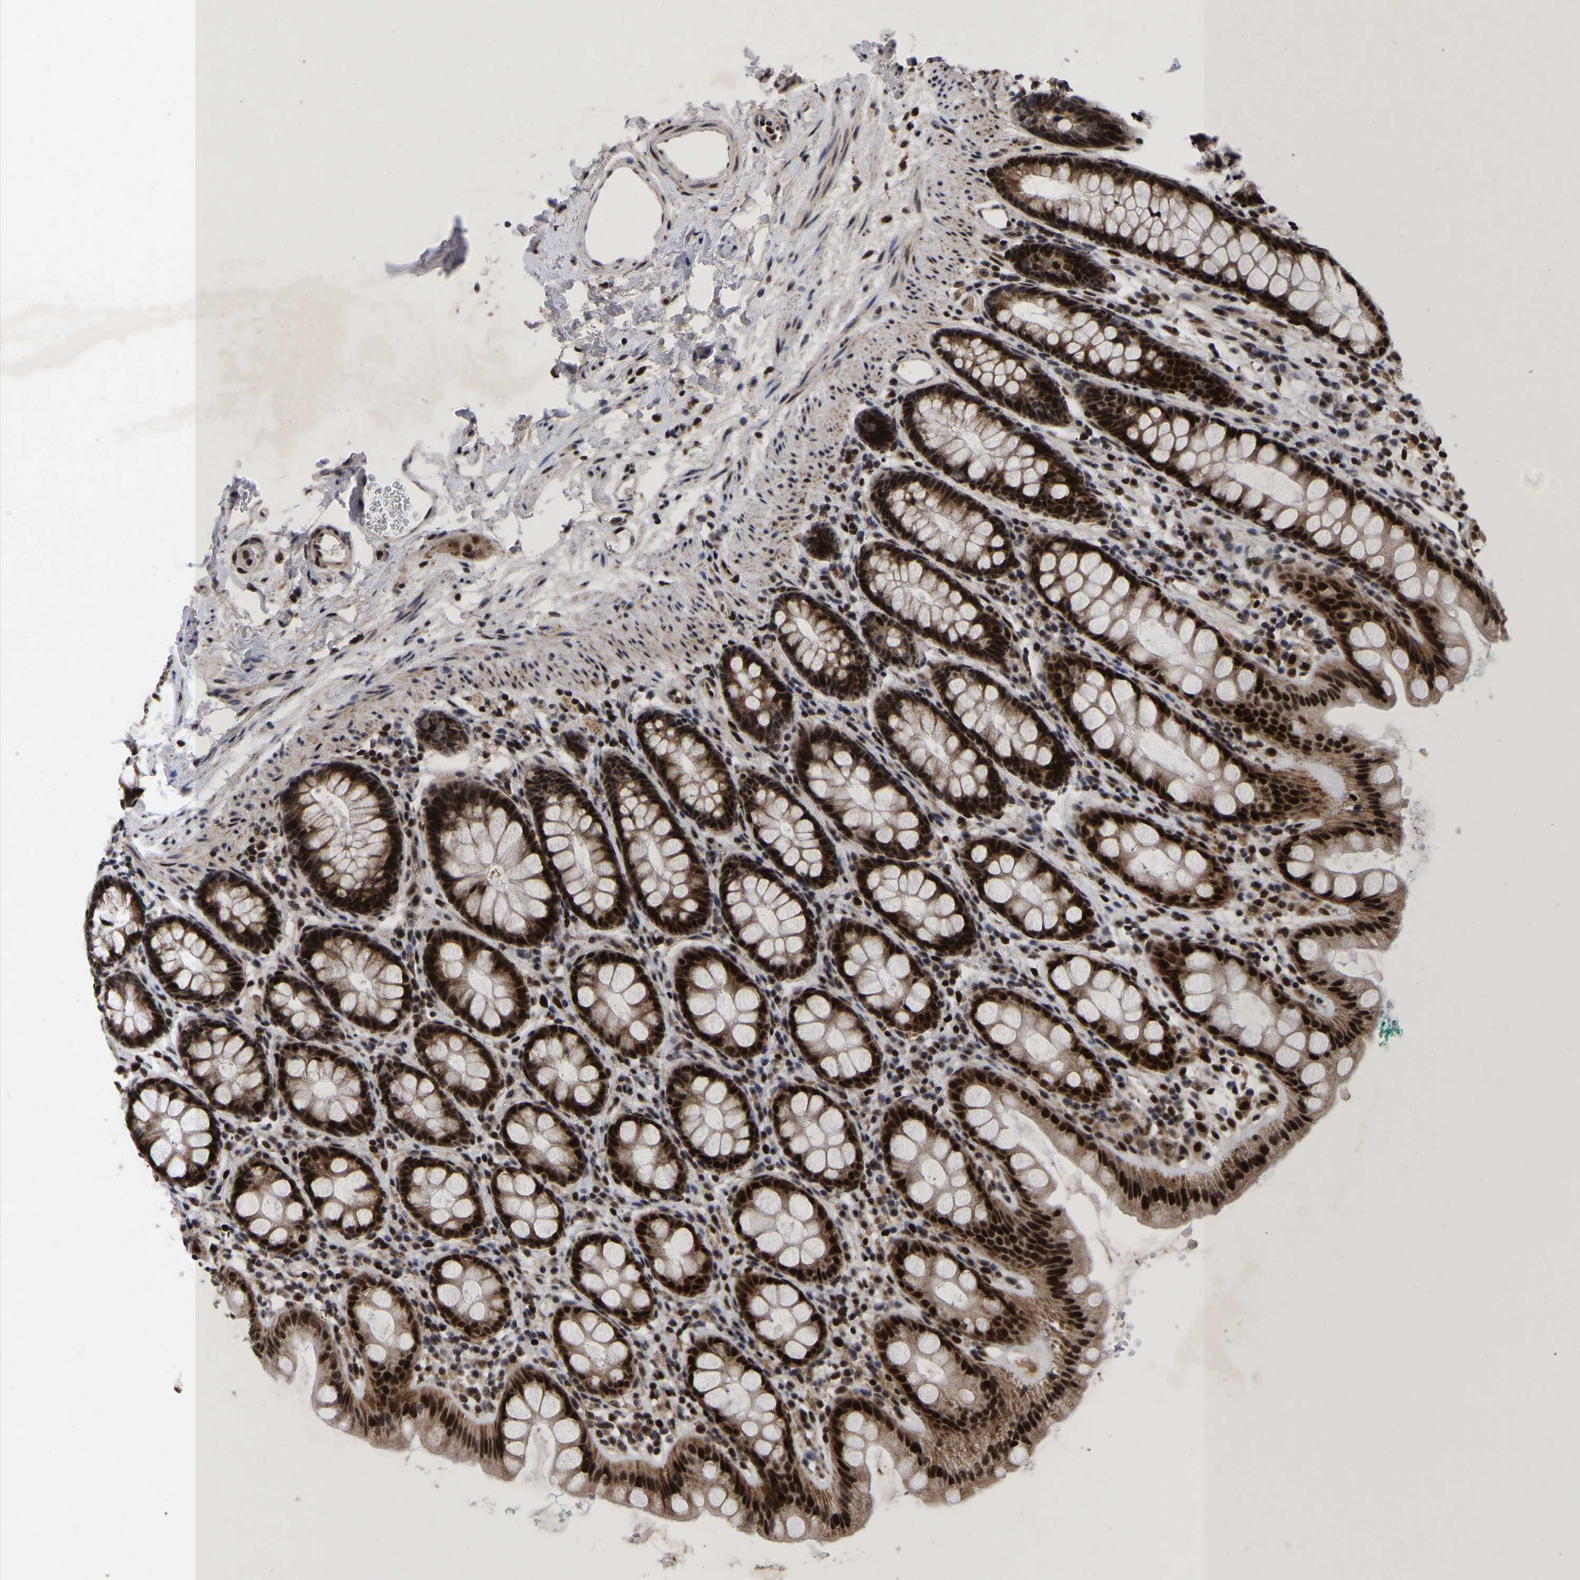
{"staining": {"intensity": "strong", "quantity": ">75%", "location": "cytoplasmic/membranous,nuclear"}, "tissue": "rectum", "cell_type": "Glandular cells", "image_type": "normal", "snomed": [{"axis": "morphology", "description": "Normal tissue, NOS"}, {"axis": "topography", "description": "Rectum"}], "caption": "Protein positivity by IHC displays strong cytoplasmic/membranous,nuclear expression in about >75% of glandular cells in benign rectum.", "gene": "JUNB", "patient": {"sex": "female", "age": 65}}